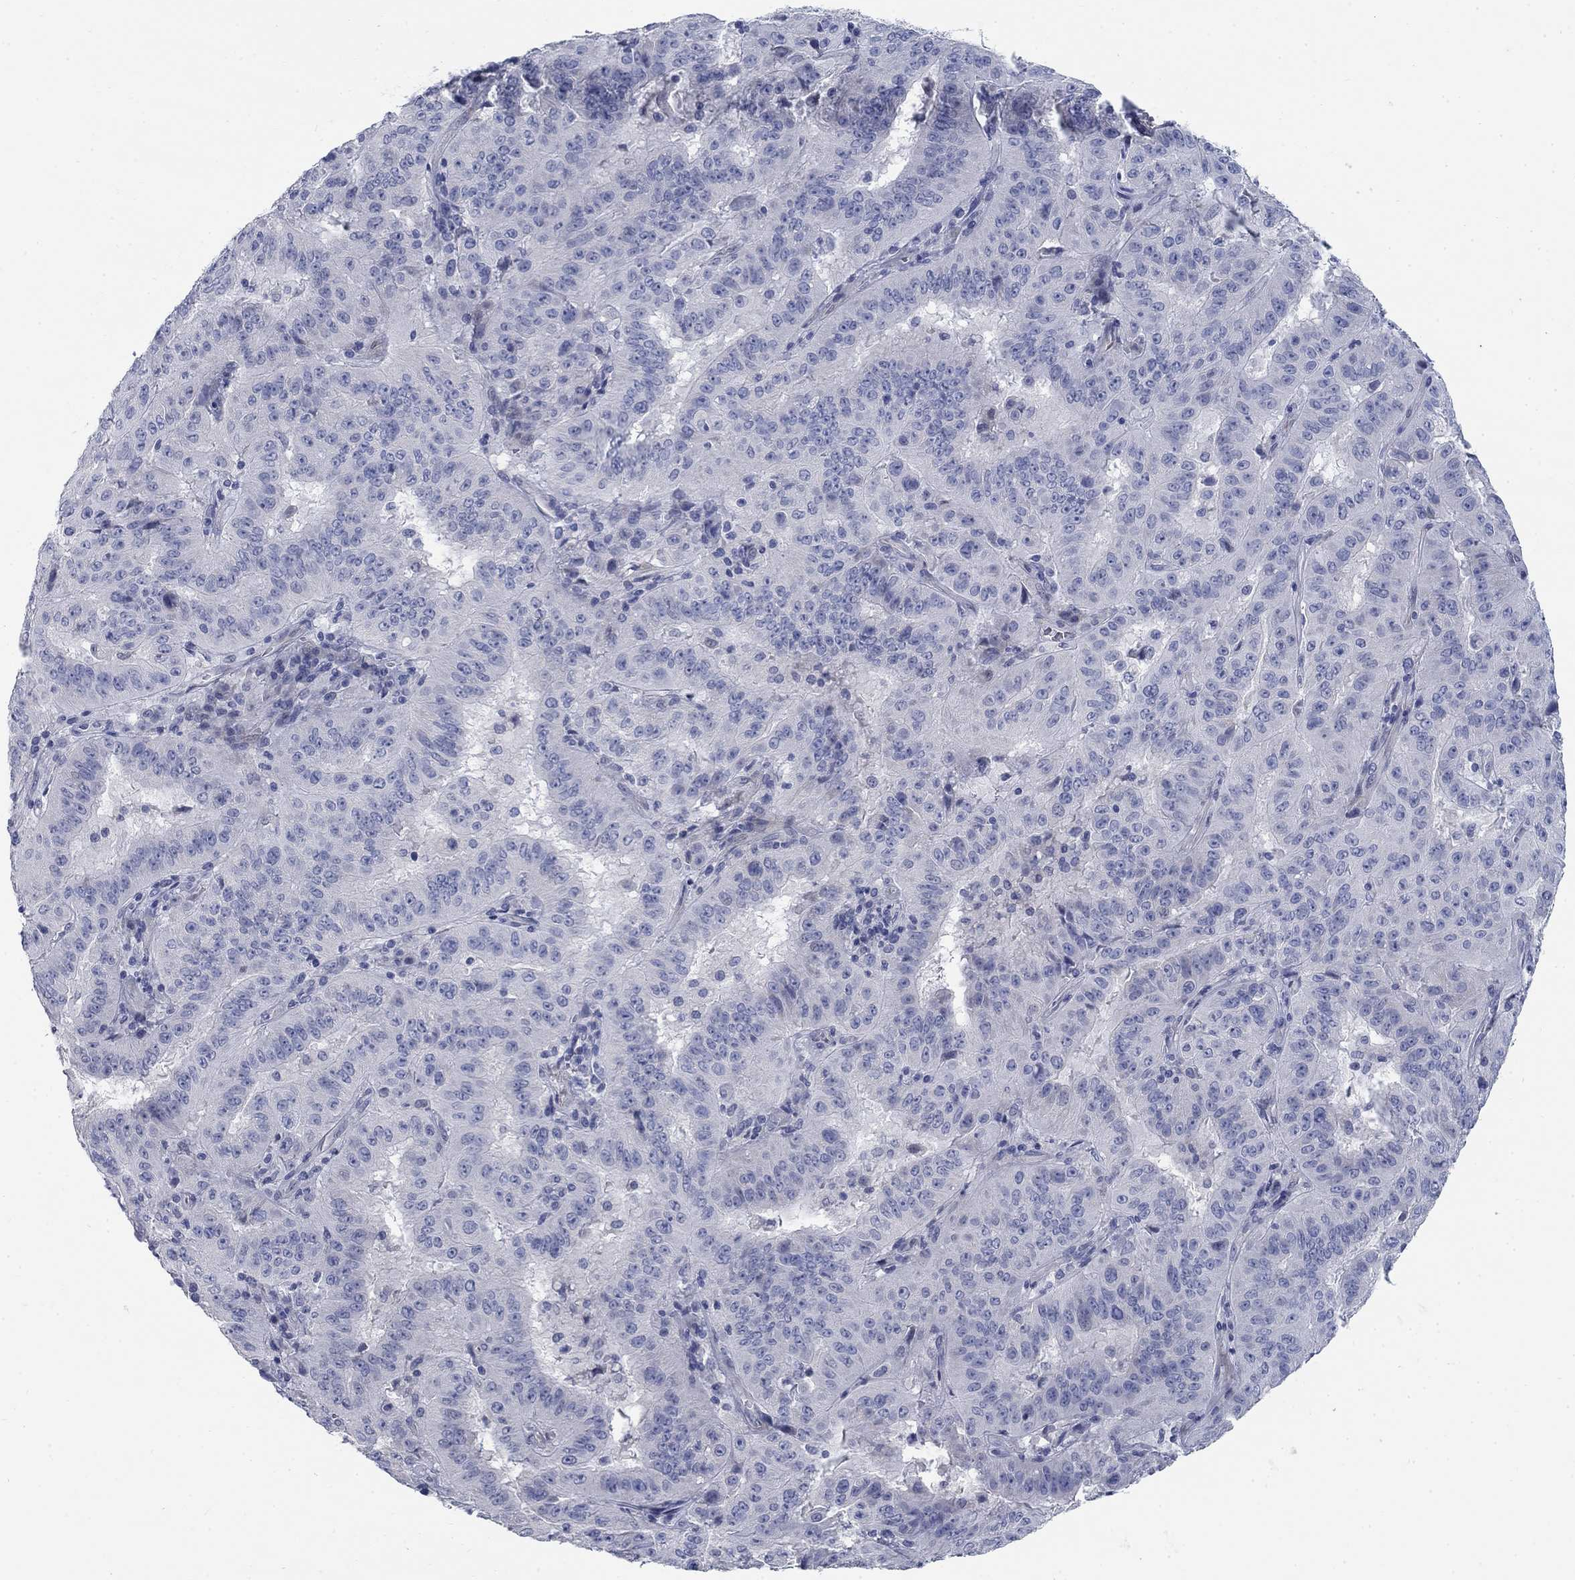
{"staining": {"intensity": "negative", "quantity": "none", "location": "none"}, "tissue": "pancreatic cancer", "cell_type": "Tumor cells", "image_type": "cancer", "snomed": [{"axis": "morphology", "description": "Adenocarcinoma, NOS"}, {"axis": "topography", "description": "Pancreas"}], "caption": "High magnification brightfield microscopy of pancreatic cancer (adenocarcinoma) stained with DAB (brown) and counterstained with hematoxylin (blue): tumor cells show no significant staining.", "gene": "DNER", "patient": {"sex": "male", "age": 63}}